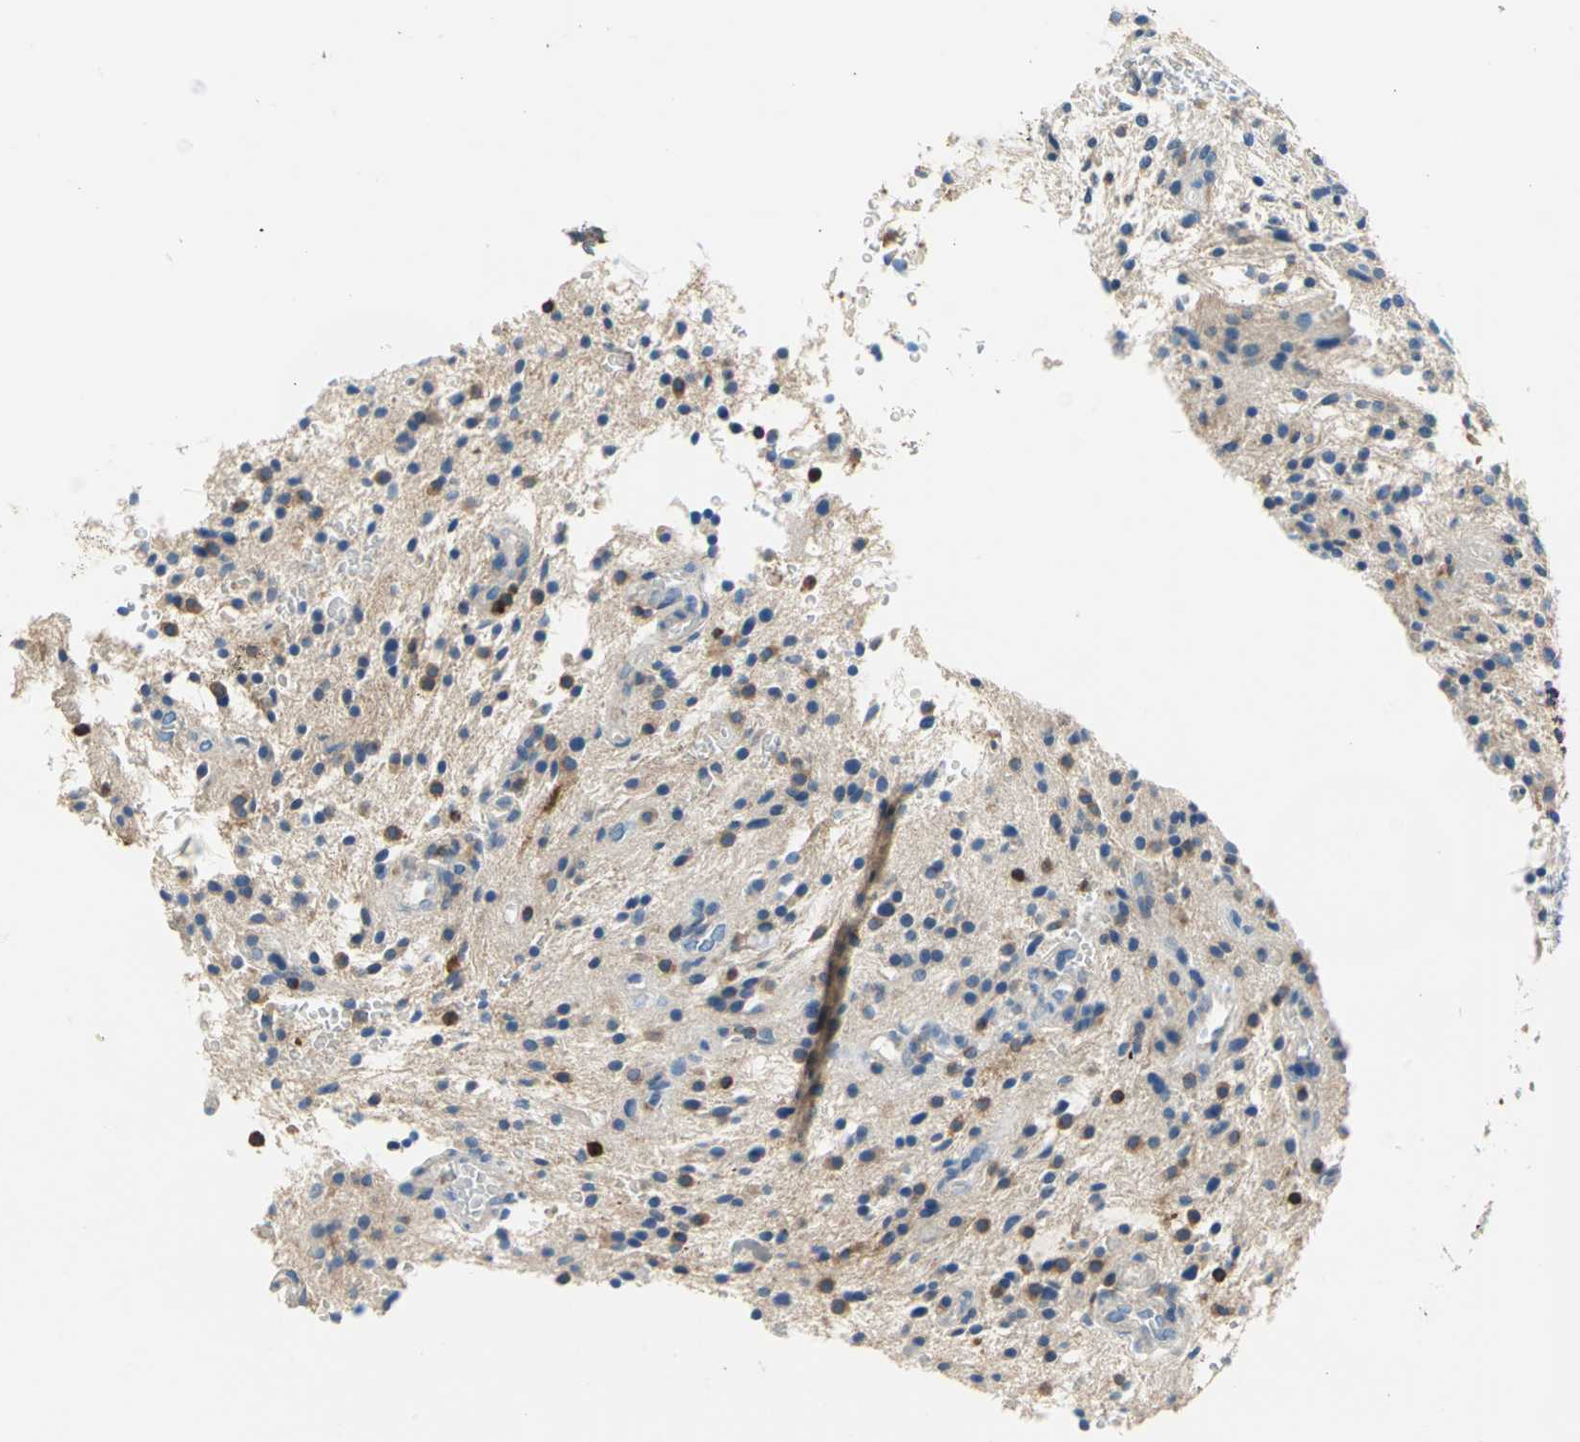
{"staining": {"intensity": "moderate", "quantity": ">75%", "location": "cytoplasmic/membranous"}, "tissue": "glioma", "cell_type": "Tumor cells", "image_type": "cancer", "snomed": [{"axis": "morphology", "description": "Glioma, malignant, NOS"}, {"axis": "topography", "description": "Cerebellum"}], "caption": "A medium amount of moderate cytoplasmic/membranous staining is seen in about >75% of tumor cells in malignant glioma tissue.", "gene": "SEPTIN6", "patient": {"sex": "female", "age": 10}}